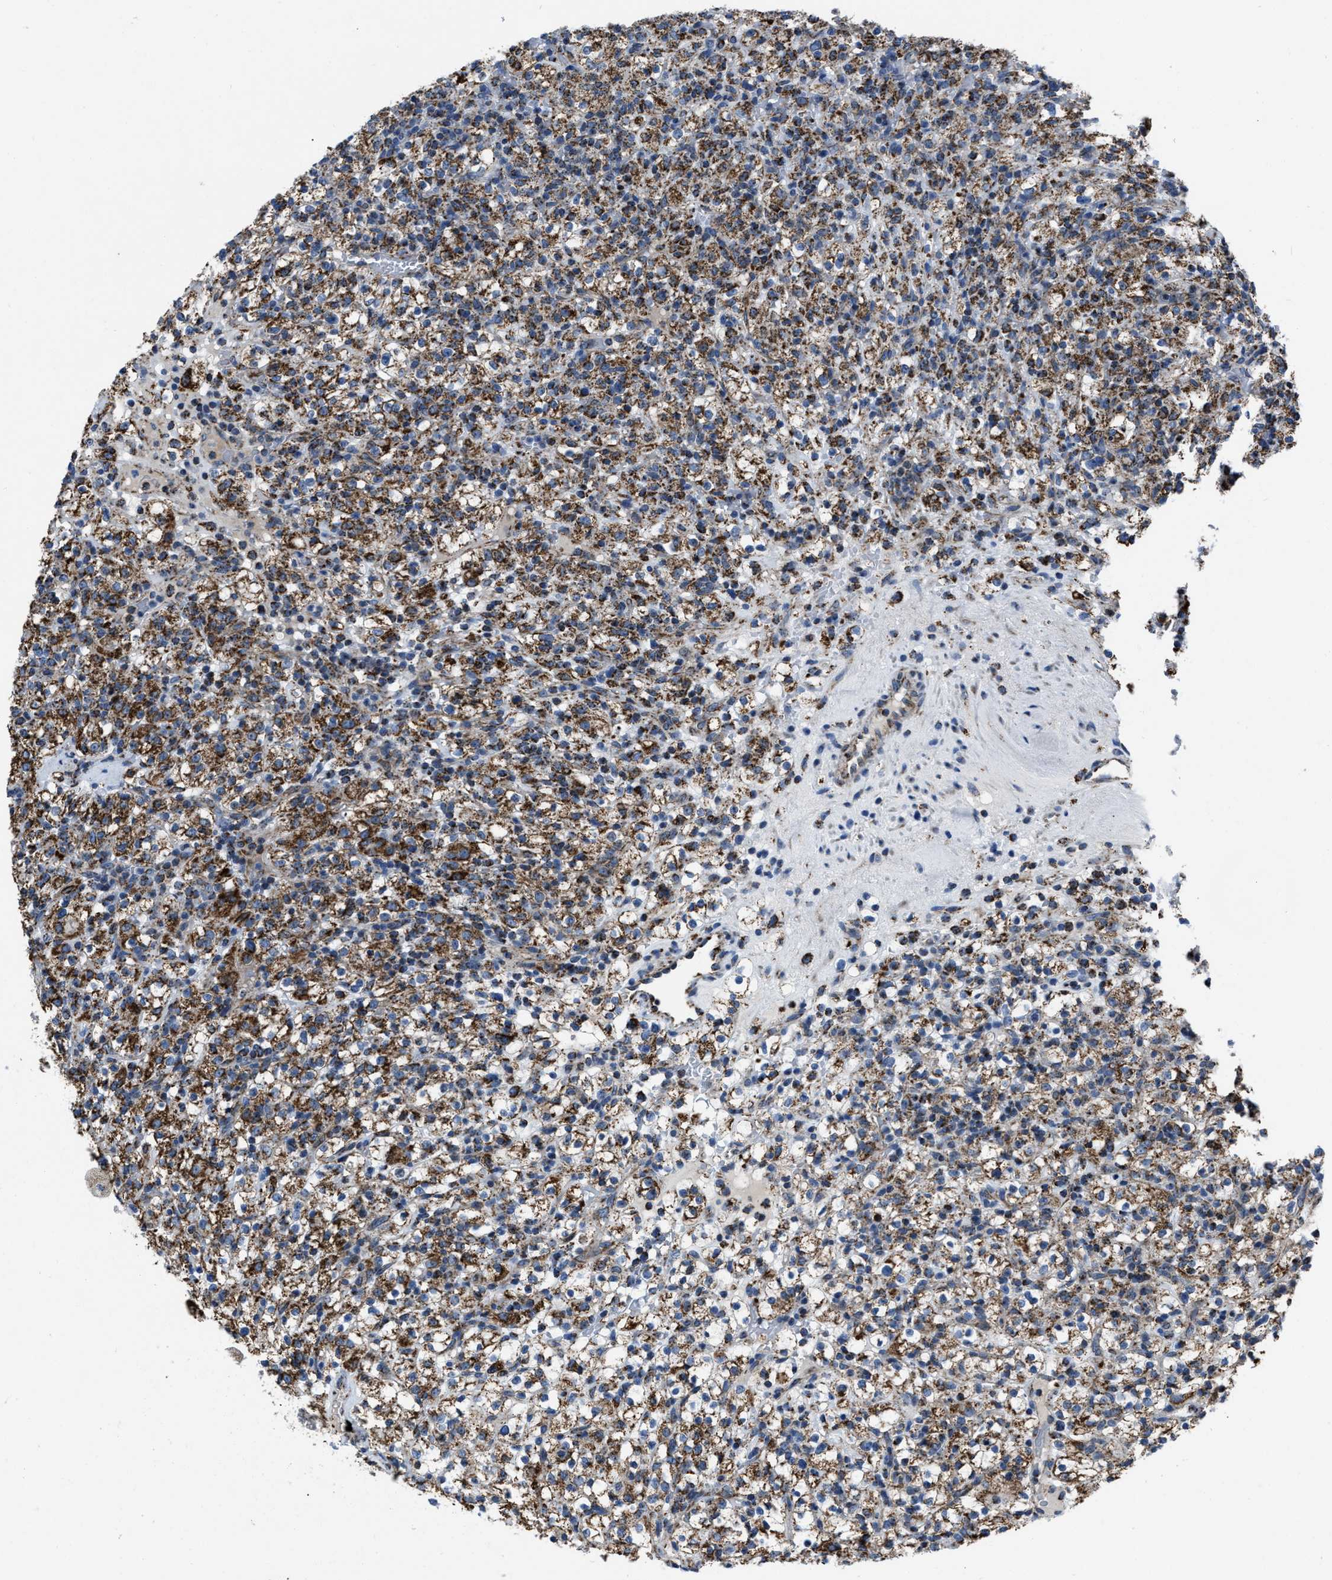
{"staining": {"intensity": "moderate", "quantity": ">75%", "location": "cytoplasmic/membranous"}, "tissue": "renal cancer", "cell_type": "Tumor cells", "image_type": "cancer", "snomed": [{"axis": "morphology", "description": "Normal tissue, NOS"}, {"axis": "morphology", "description": "Adenocarcinoma, NOS"}, {"axis": "topography", "description": "Kidney"}], "caption": "Human renal adenocarcinoma stained with a brown dye exhibits moderate cytoplasmic/membranous positive positivity in approximately >75% of tumor cells.", "gene": "NSD3", "patient": {"sex": "female", "age": 72}}